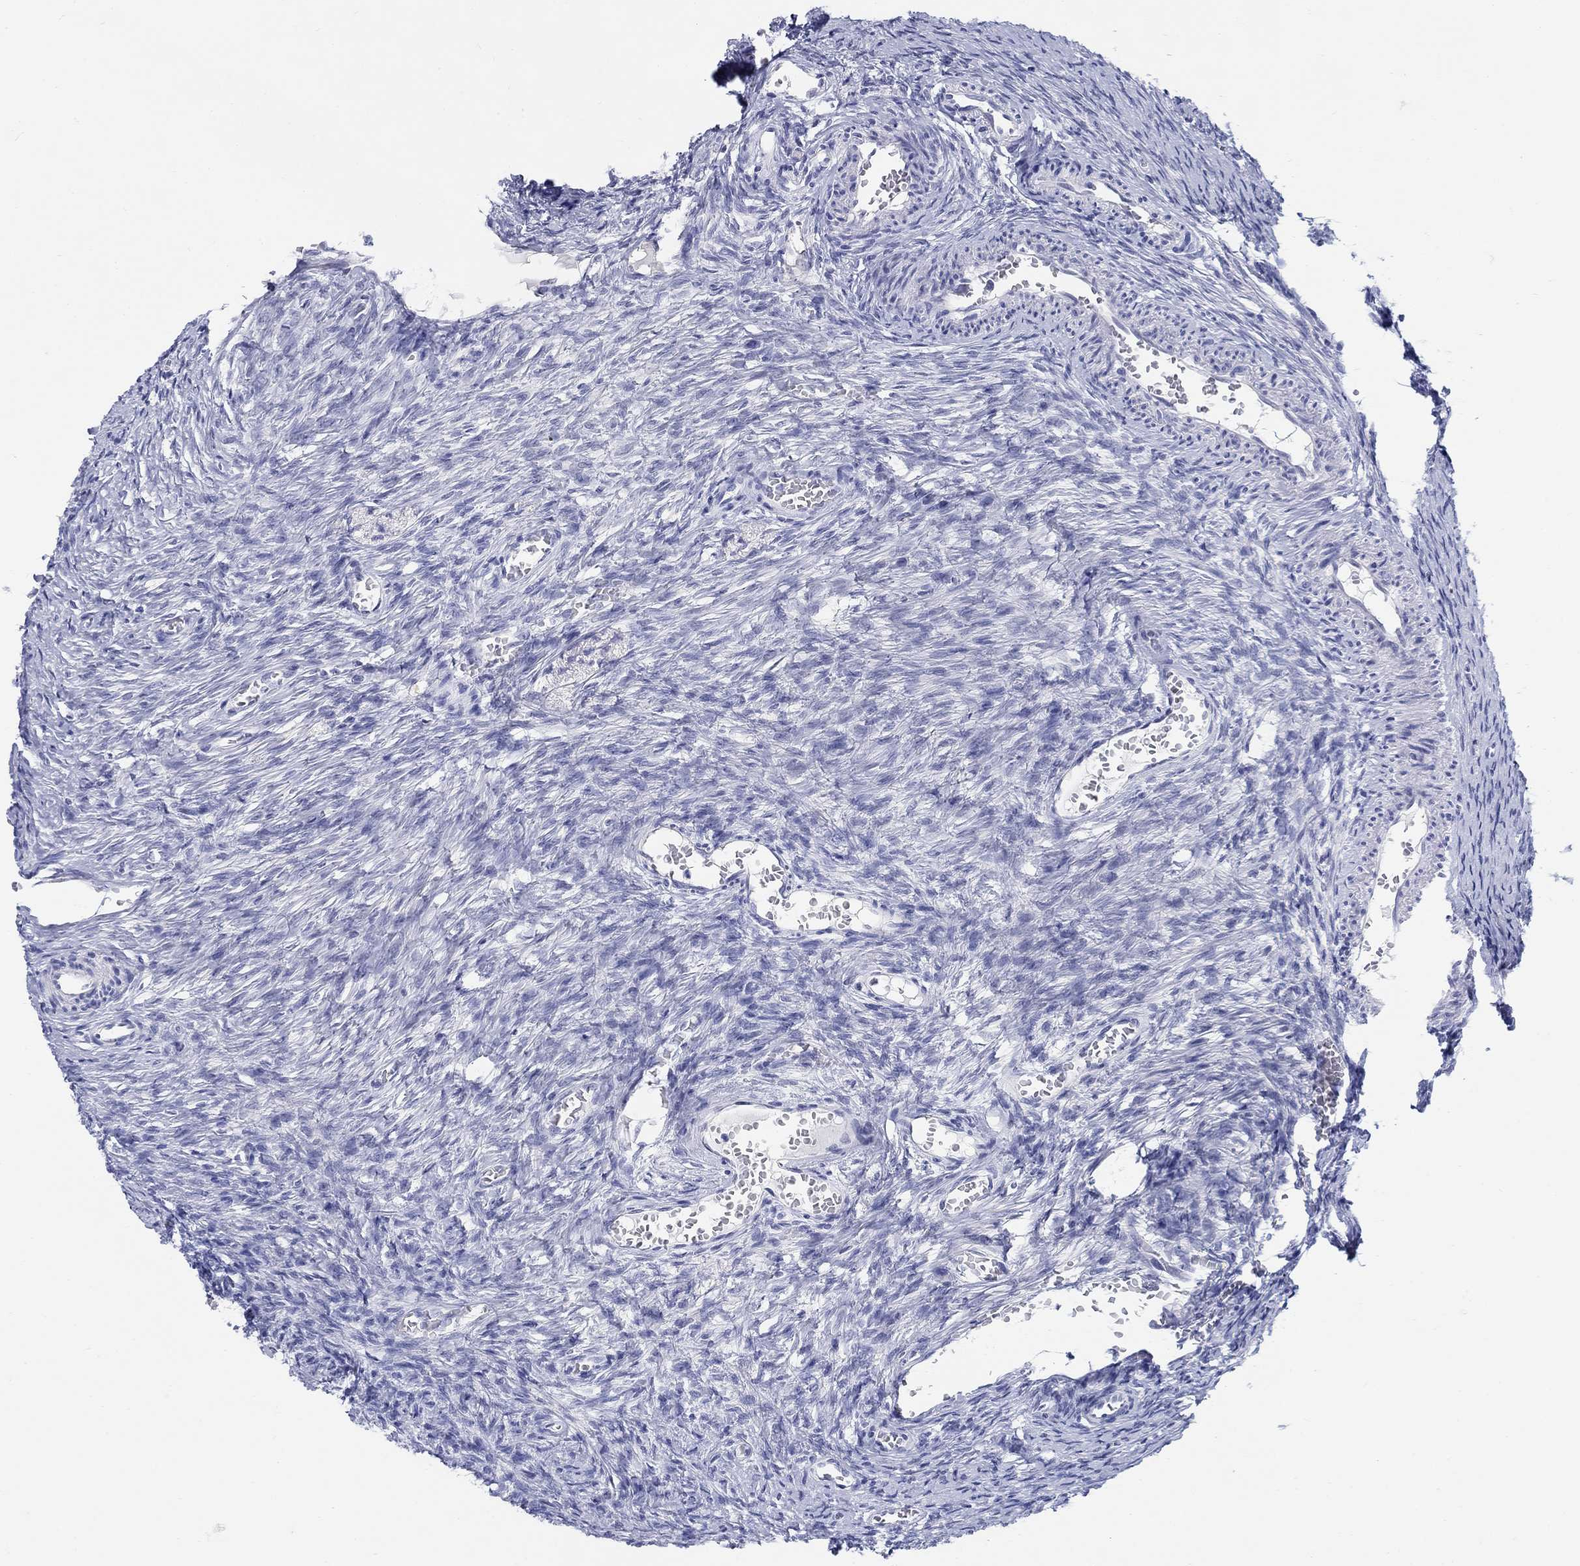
{"staining": {"intensity": "negative", "quantity": "none", "location": "none"}, "tissue": "ovary", "cell_type": "Follicle cells", "image_type": "normal", "snomed": [{"axis": "morphology", "description": "Normal tissue, NOS"}, {"axis": "topography", "description": "Ovary"}], "caption": "DAB immunohistochemical staining of benign human ovary reveals no significant positivity in follicle cells. (IHC, brightfield microscopy, high magnification).", "gene": "AKR1C1", "patient": {"sex": "female", "age": 39}}